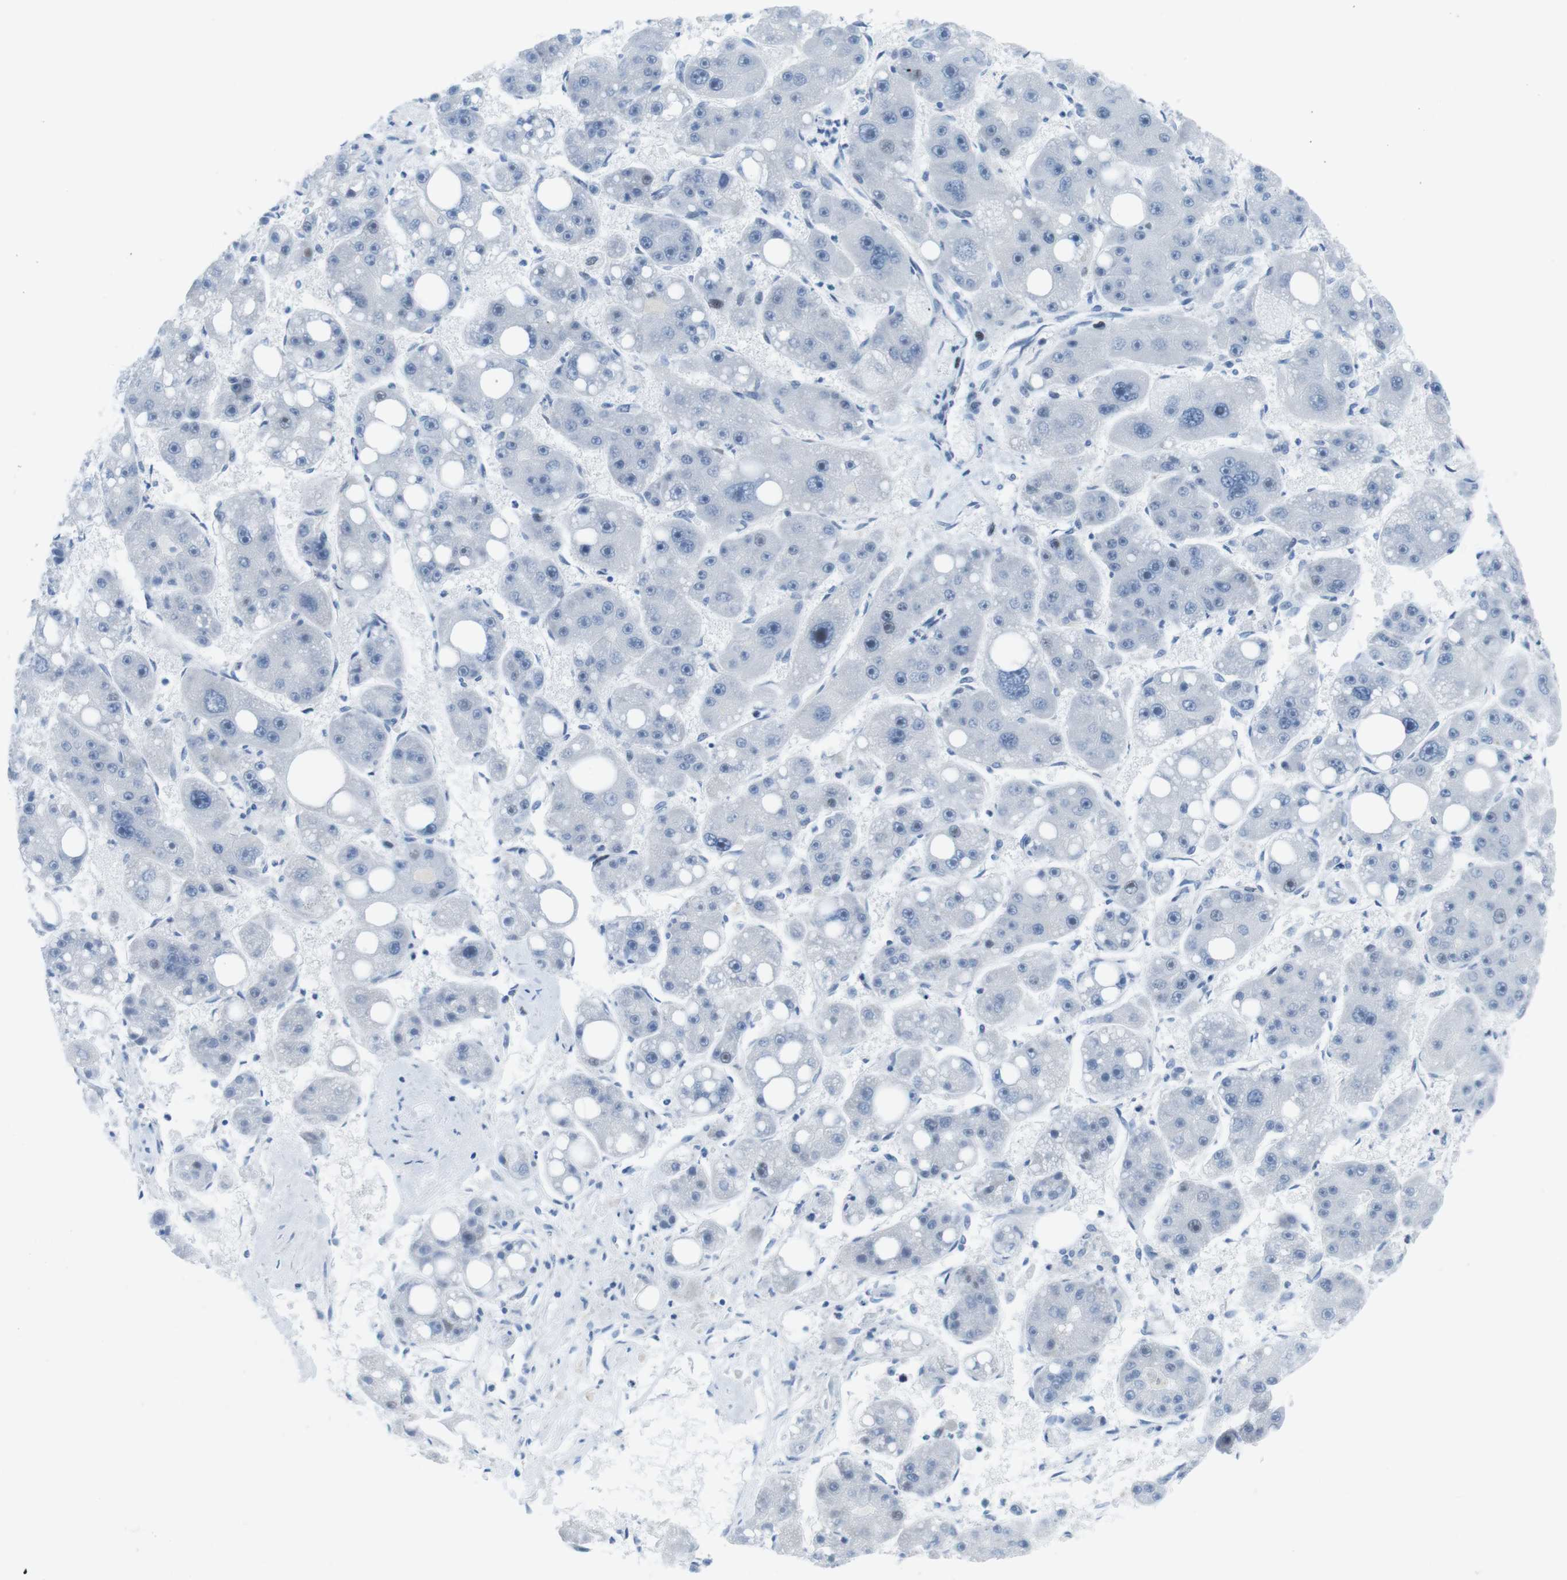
{"staining": {"intensity": "negative", "quantity": "none", "location": "none"}, "tissue": "liver cancer", "cell_type": "Tumor cells", "image_type": "cancer", "snomed": [{"axis": "morphology", "description": "Carcinoma, Hepatocellular, NOS"}, {"axis": "topography", "description": "Liver"}], "caption": "Tumor cells show no significant positivity in liver hepatocellular carcinoma. (DAB (3,3'-diaminobenzidine) immunohistochemistry, high magnification).", "gene": "CHAF1A", "patient": {"sex": "female", "age": 61}}